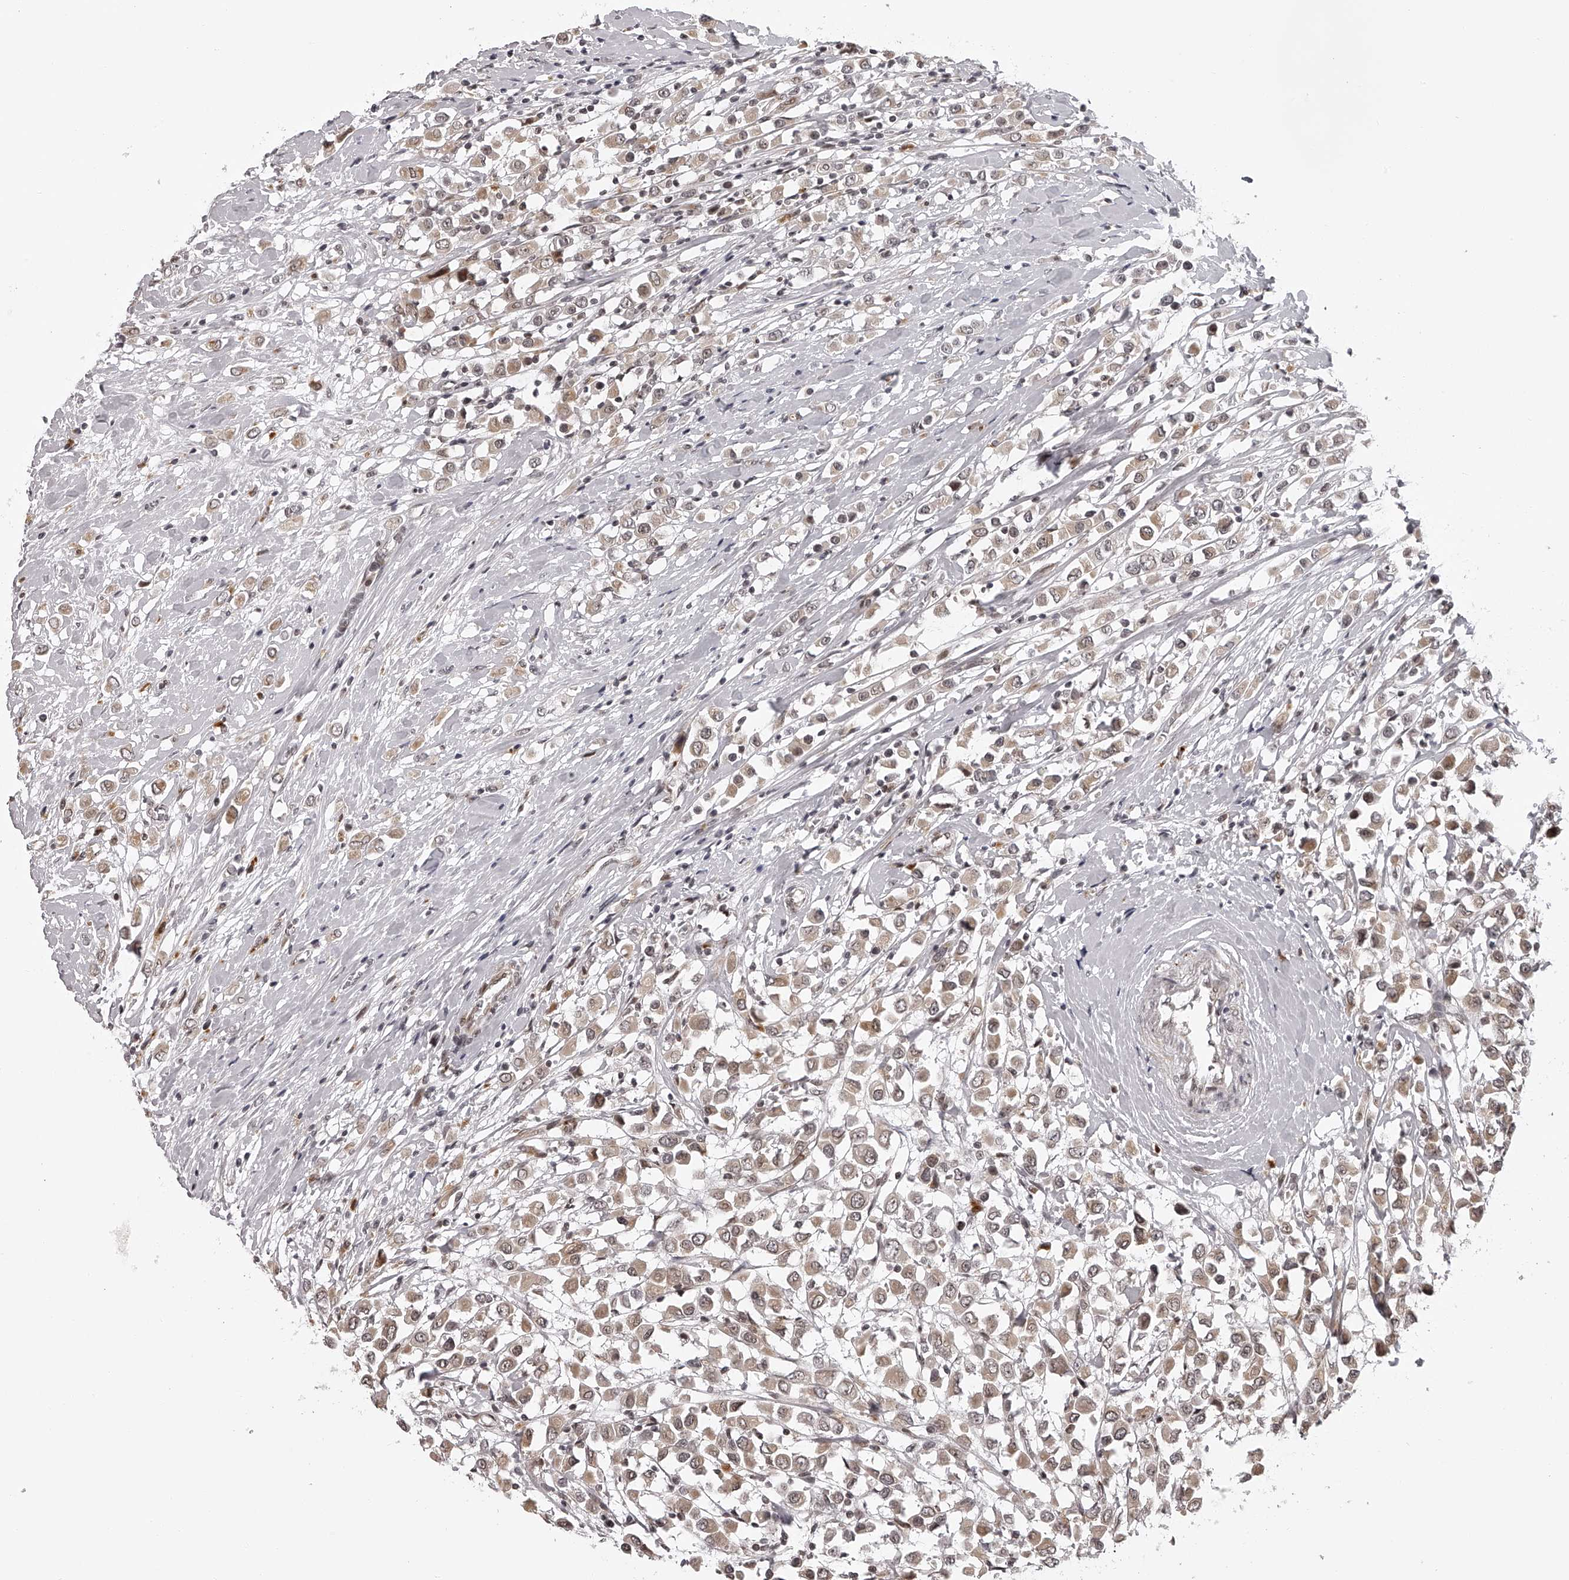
{"staining": {"intensity": "weak", "quantity": ">75%", "location": "cytoplasmic/membranous,nuclear"}, "tissue": "breast cancer", "cell_type": "Tumor cells", "image_type": "cancer", "snomed": [{"axis": "morphology", "description": "Duct carcinoma"}, {"axis": "topography", "description": "Breast"}], "caption": "Immunohistochemical staining of breast cancer shows low levels of weak cytoplasmic/membranous and nuclear protein positivity in approximately >75% of tumor cells.", "gene": "ODF2L", "patient": {"sex": "female", "age": 61}}